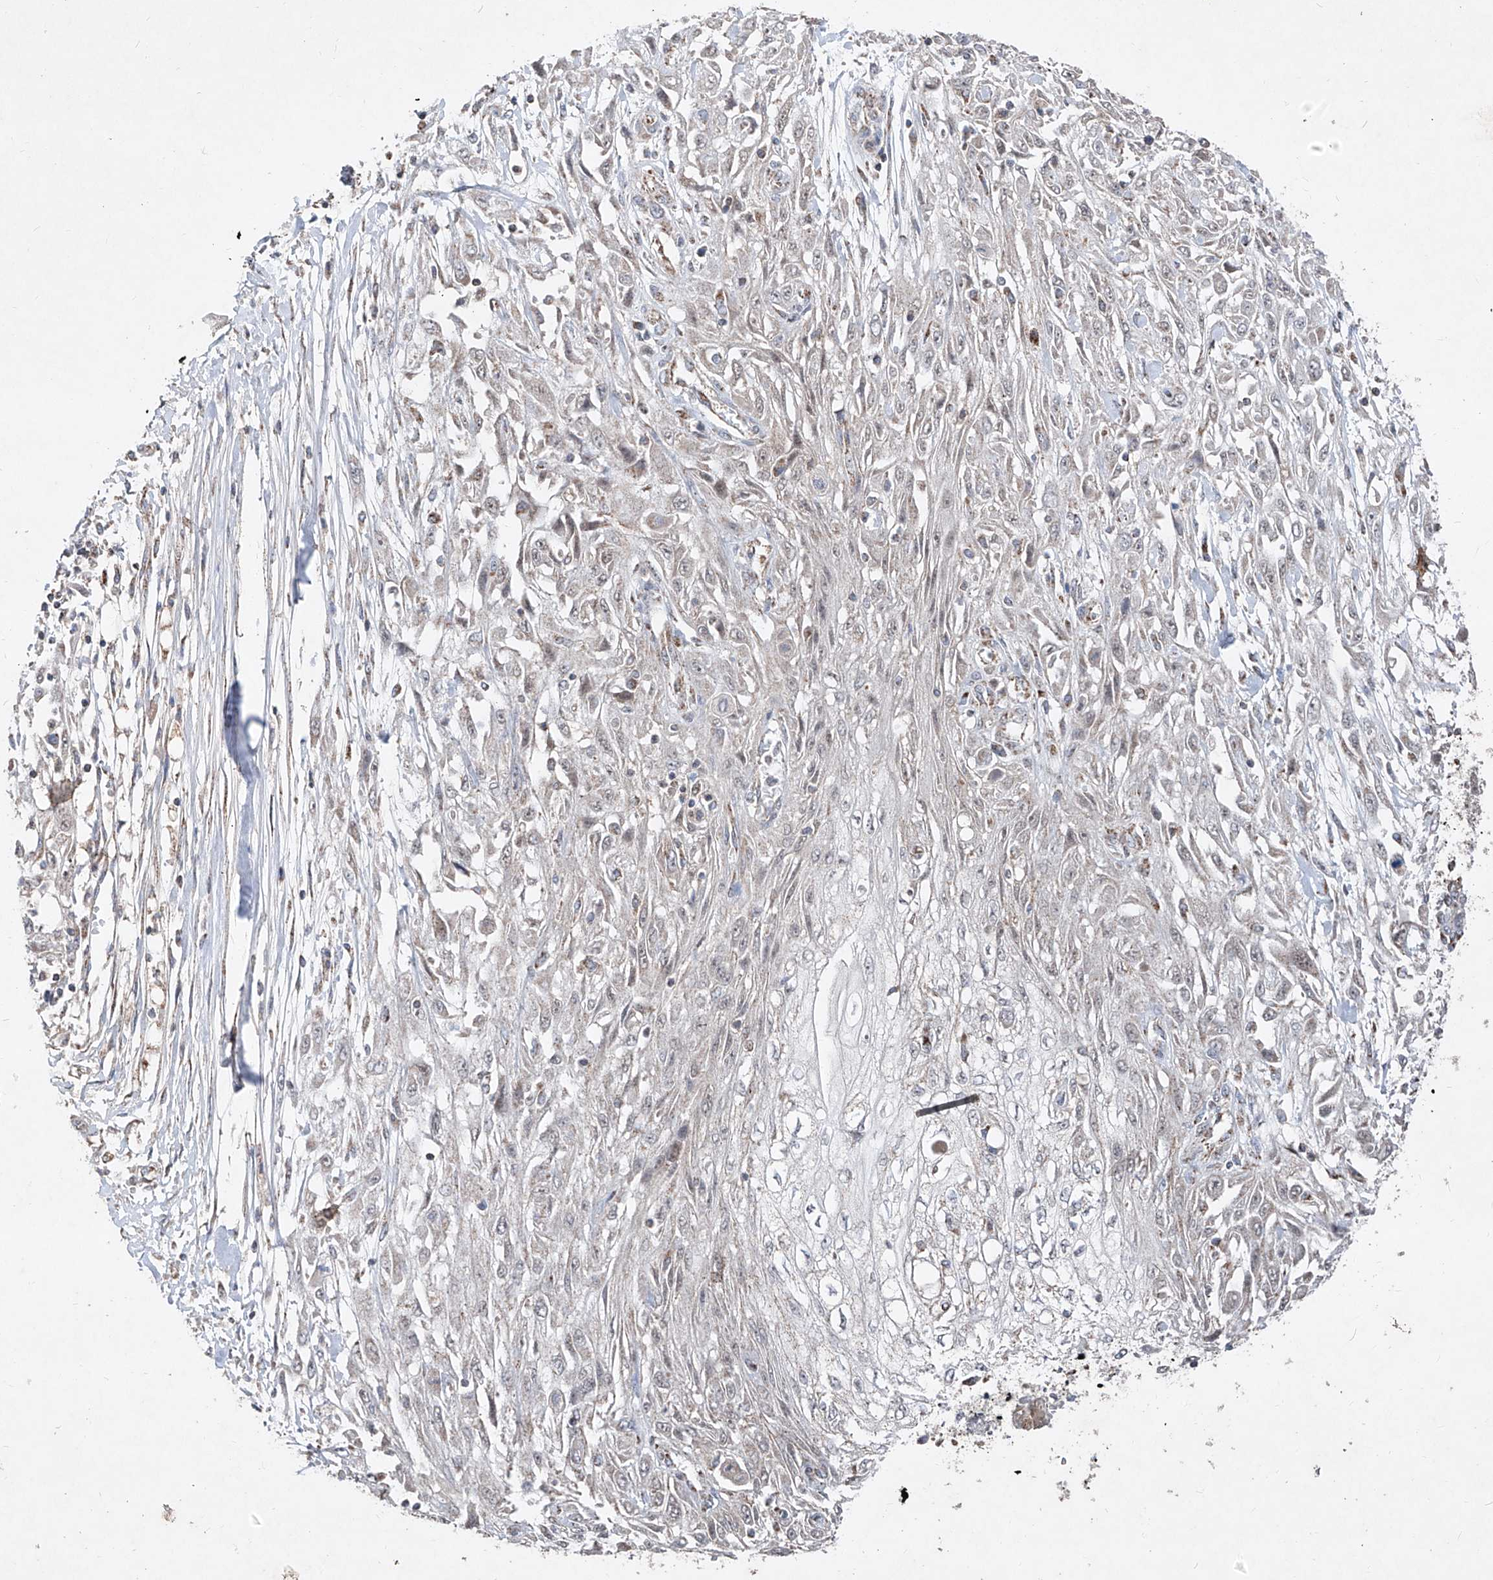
{"staining": {"intensity": "negative", "quantity": "none", "location": "none"}, "tissue": "skin cancer", "cell_type": "Tumor cells", "image_type": "cancer", "snomed": [{"axis": "morphology", "description": "Squamous cell carcinoma, NOS"}, {"axis": "morphology", "description": "Squamous cell carcinoma, metastatic, NOS"}, {"axis": "topography", "description": "Skin"}, {"axis": "topography", "description": "Lymph node"}], "caption": "DAB immunohistochemical staining of skin metastatic squamous cell carcinoma reveals no significant staining in tumor cells.", "gene": "NDUFB3", "patient": {"sex": "male", "age": 75}}